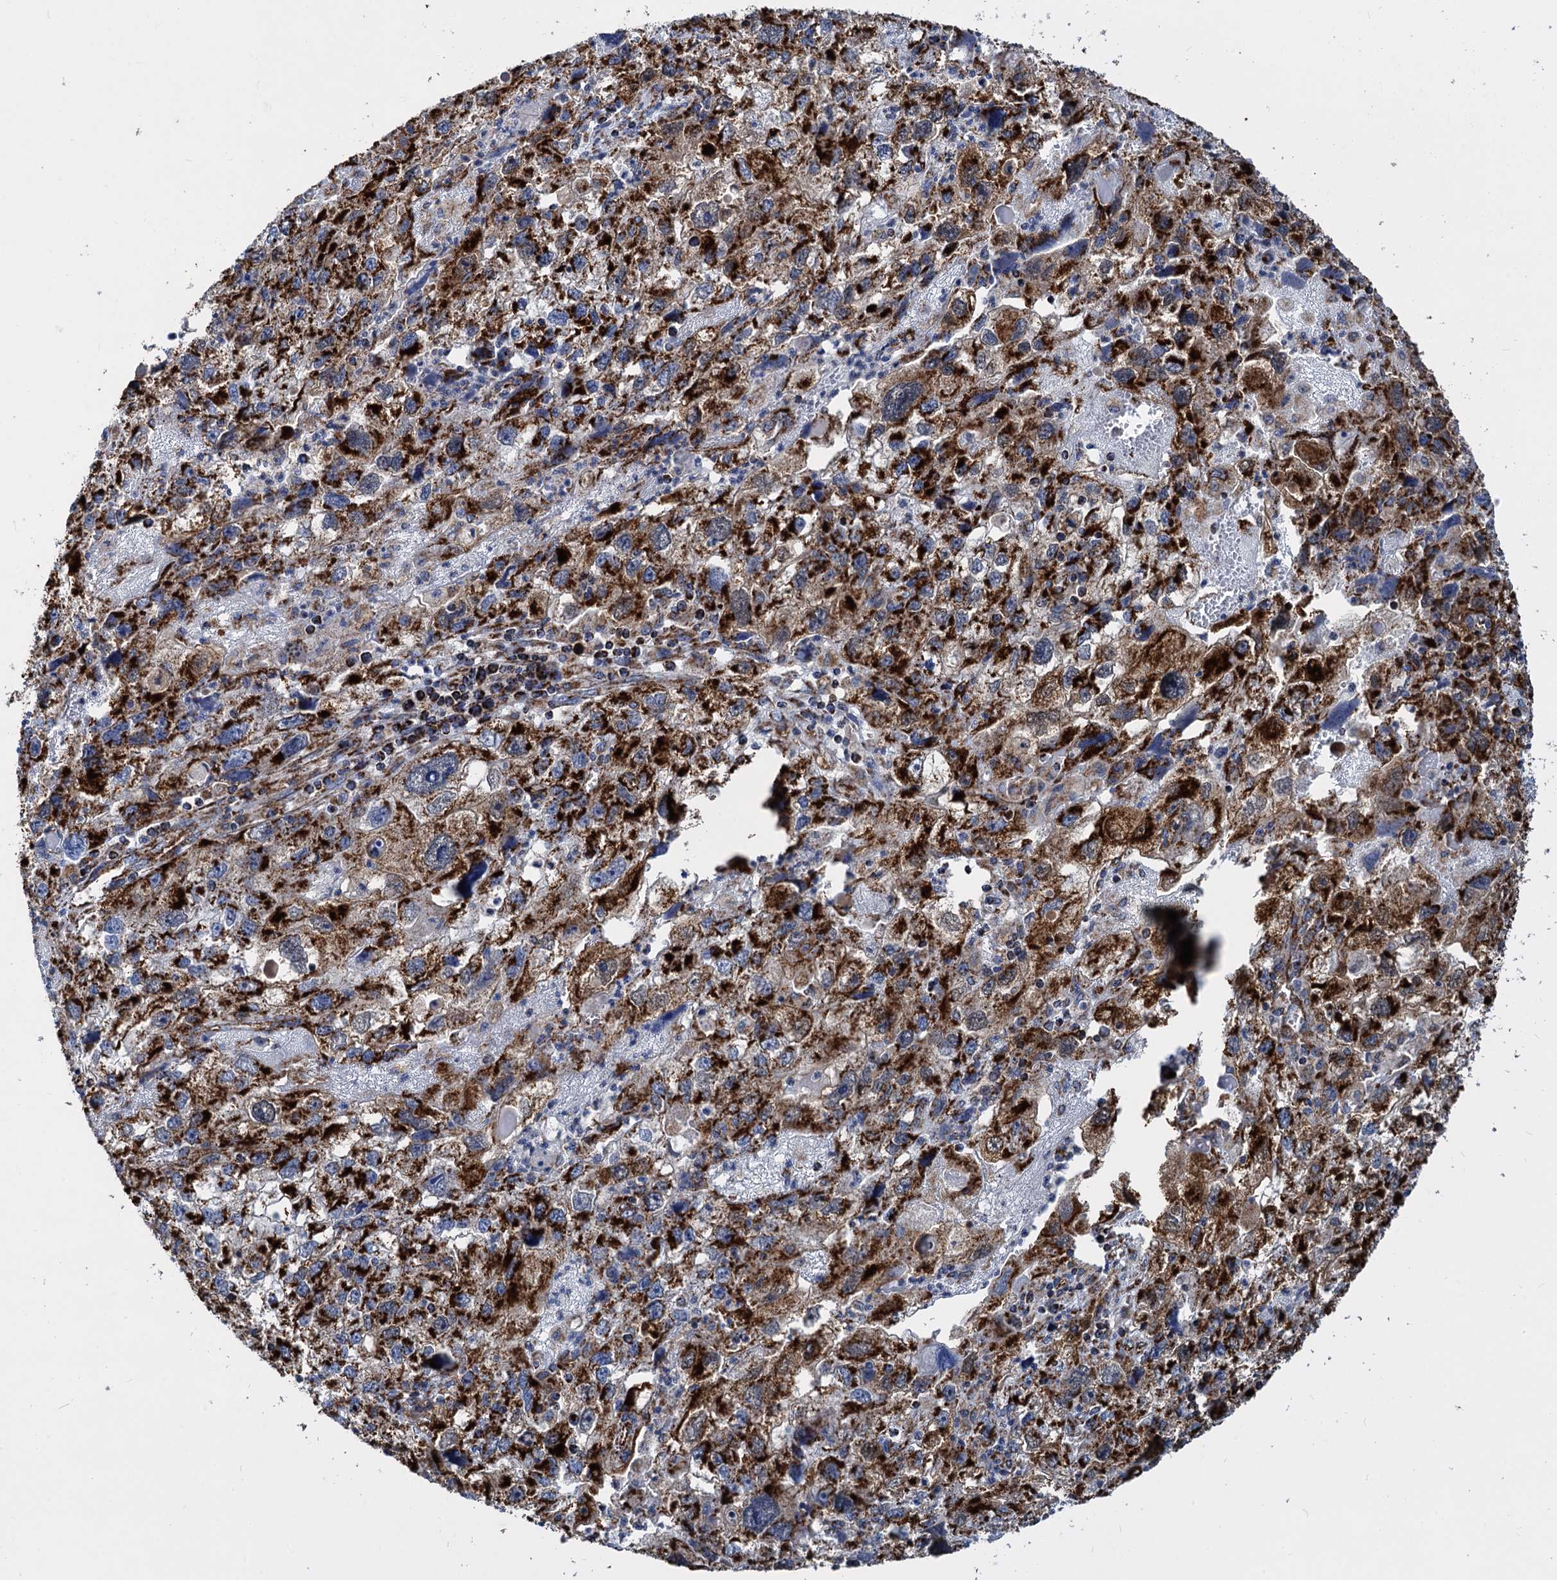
{"staining": {"intensity": "strong", "quantity": ">75%", "location": "cytoplasmic/membranous"}, "tissue": "endometrial cancer", "cell_type": "Tumor cells", "image_type": "cancer", "snomed": [{"axis": "morphology", "description": "Adenocarcinoma, NOS"}, {"axis": "topography", "description": "Endometrium"}], "caption": "A high amount of strong cytoplasmic/membranous positivity is appreciated in about >75% of tumor cells in endometrial cancer tissue.", "gene": "TIMM10", "patient": {"sex": "female", "age": 49}}